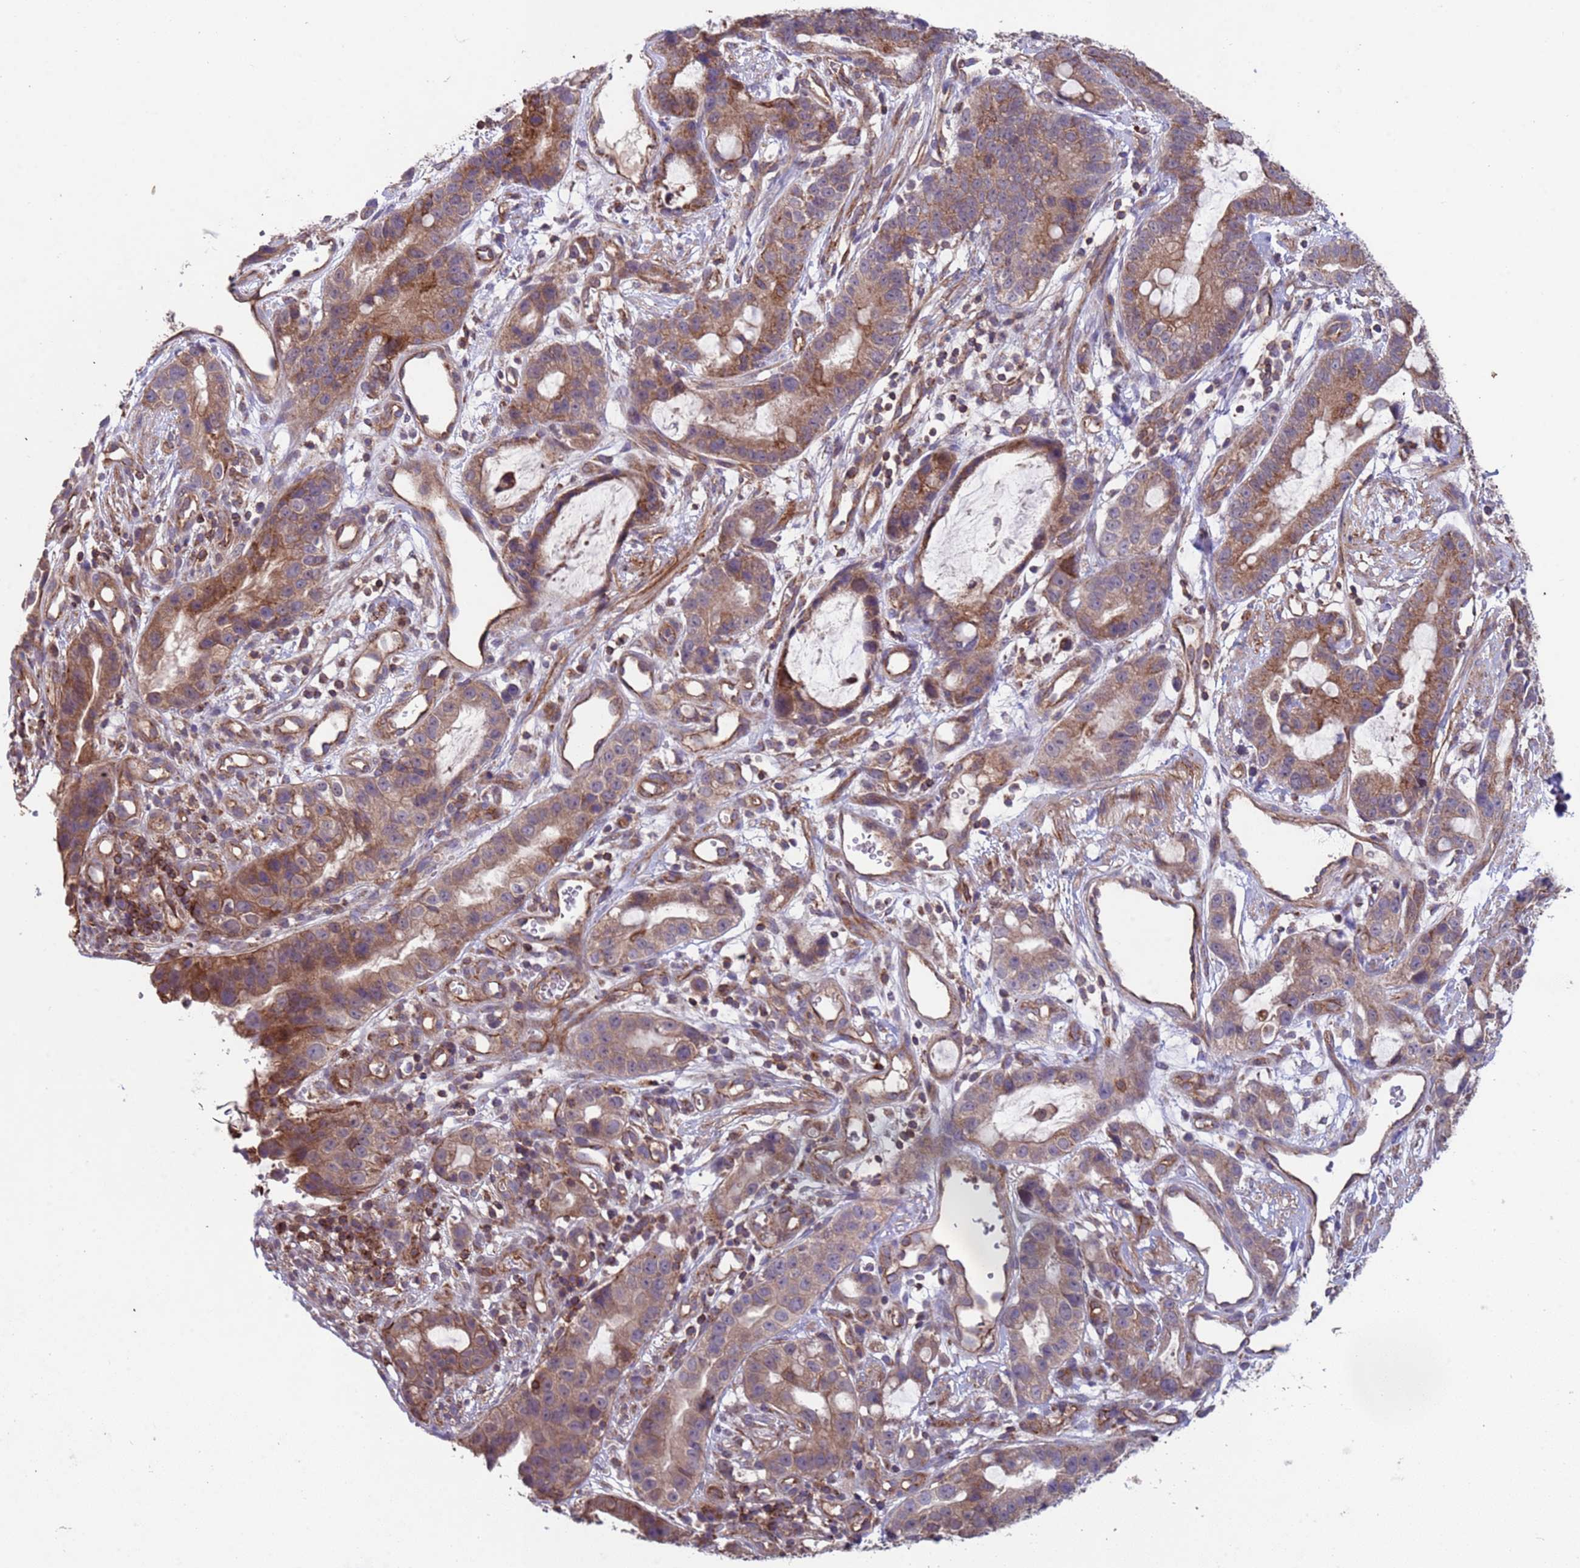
{"staining": {"intensity": "moderate", "quantity": ">75%", "location": "cytoplasmic/membranous"}, "tissue": "stomach cancer", "cell_type": "Tumor cells", "image_type": "cancer", "snomed": [{"axis": "morphology", "description": "Adenocarcinoma, NOS"}, {"axis": "topography", "description": "Stomach"}], "caption": "Protein staining of adenocarcinoma (stomach) tissue reveals moderate cytoplasmic/membranous positivity in approximately >75% of tumor cells. (DAB IHC, brown staining for protein, blue staining for nuclei).", "gene": "ACAD8", "patient": {"sex": "male", "age": 55}}